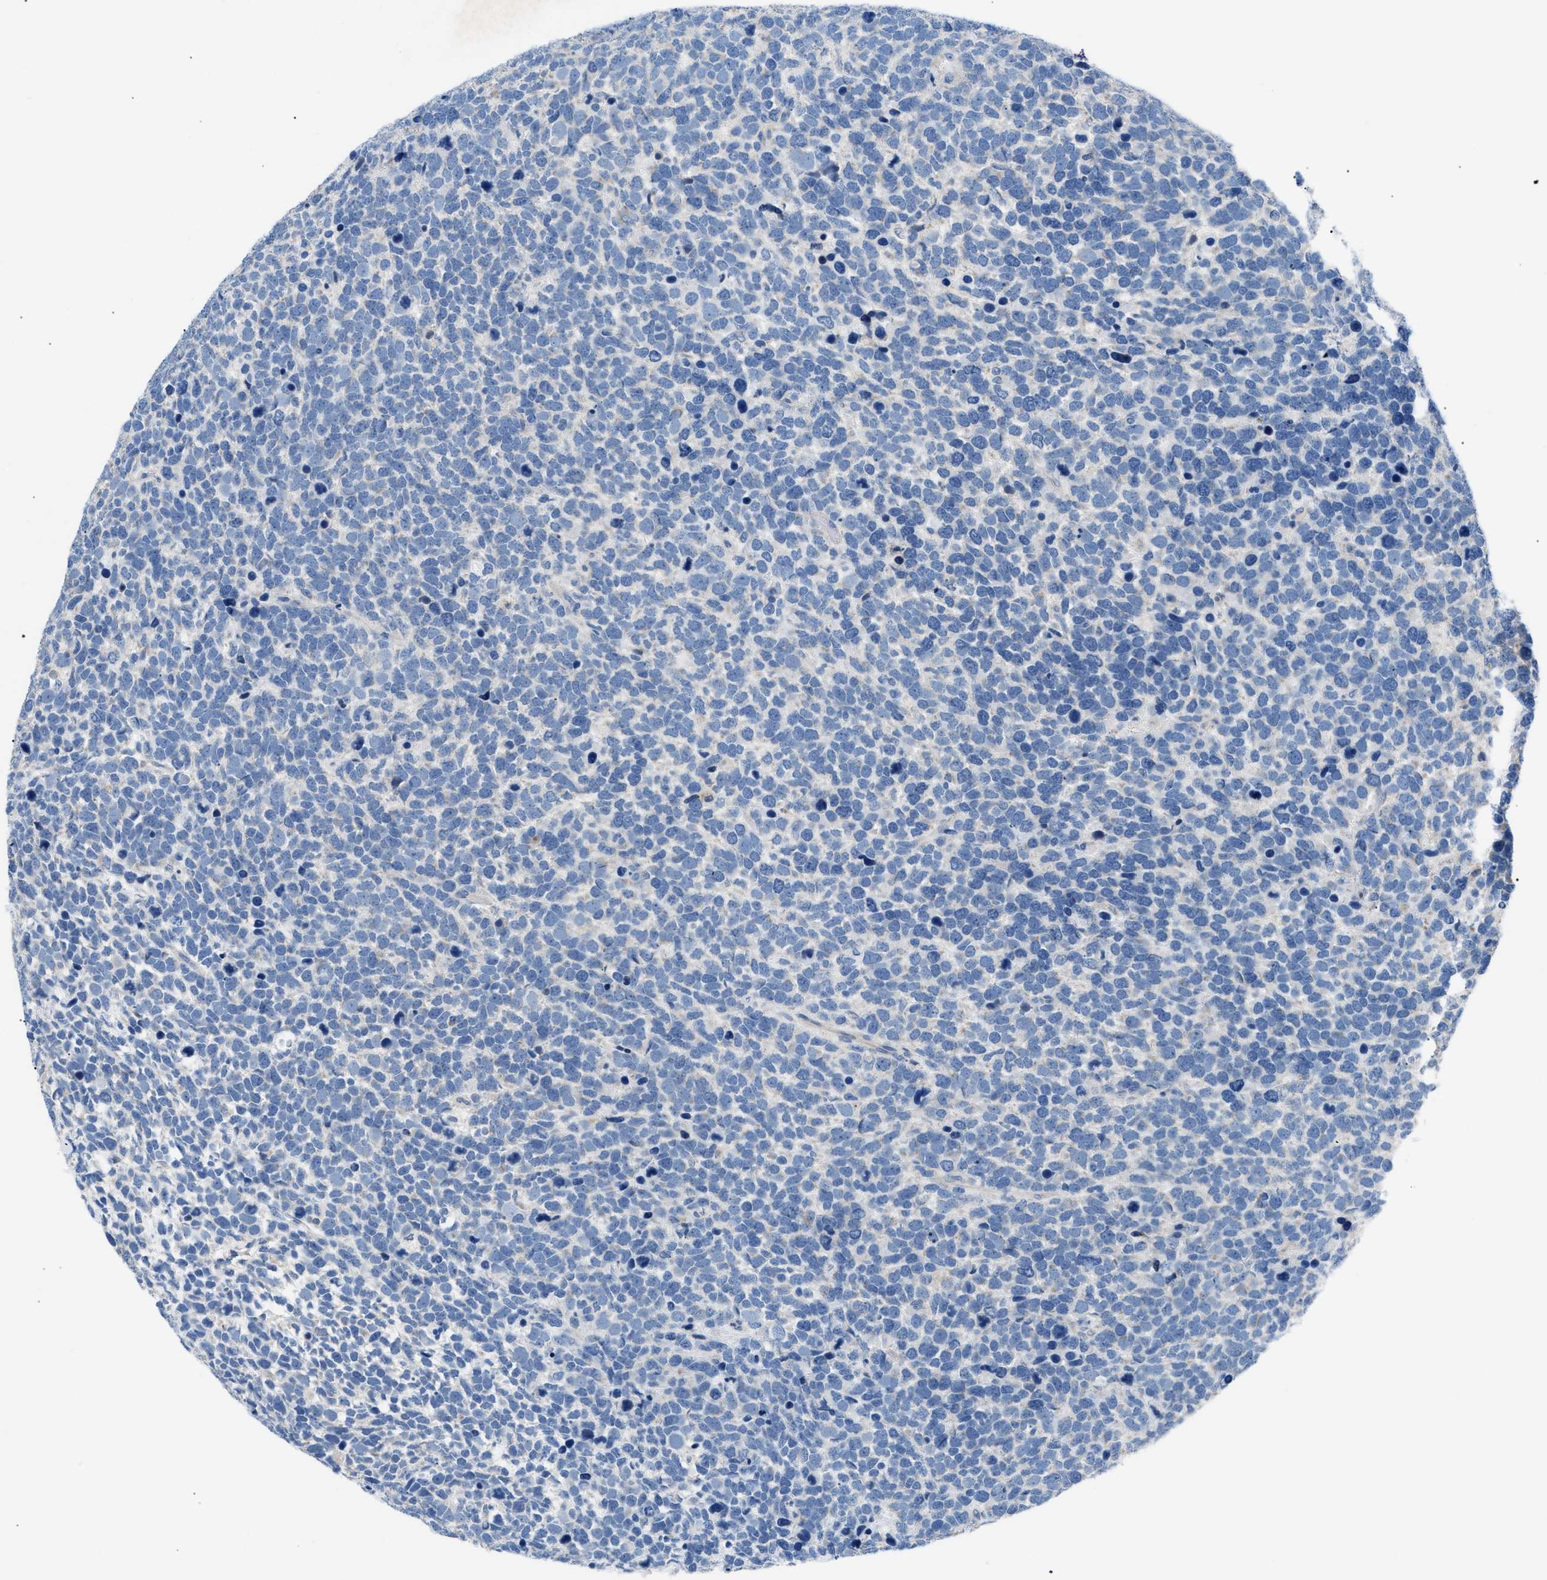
{"staining": {"intensity": "negative", "quantity": "none", "location": "none"}, "tissue": "urothelial cancer", "cell_type": "Tumor cells", "image_type": "cancer", "snomed": [{"axis": "morphology", "description": "Urothelial carcinoma, High grade"}, {"axis": "topography", "description": "Urinary bladder"}], "caption": "High magnification brightfield microscopy of urothelial cancer stained with DAB (brown) and counterstained with hematoxylin (blue): tumor cells show no significant positivity.", "gene": "ILDR1", "patient": {"sex": "female", "age": 82}}